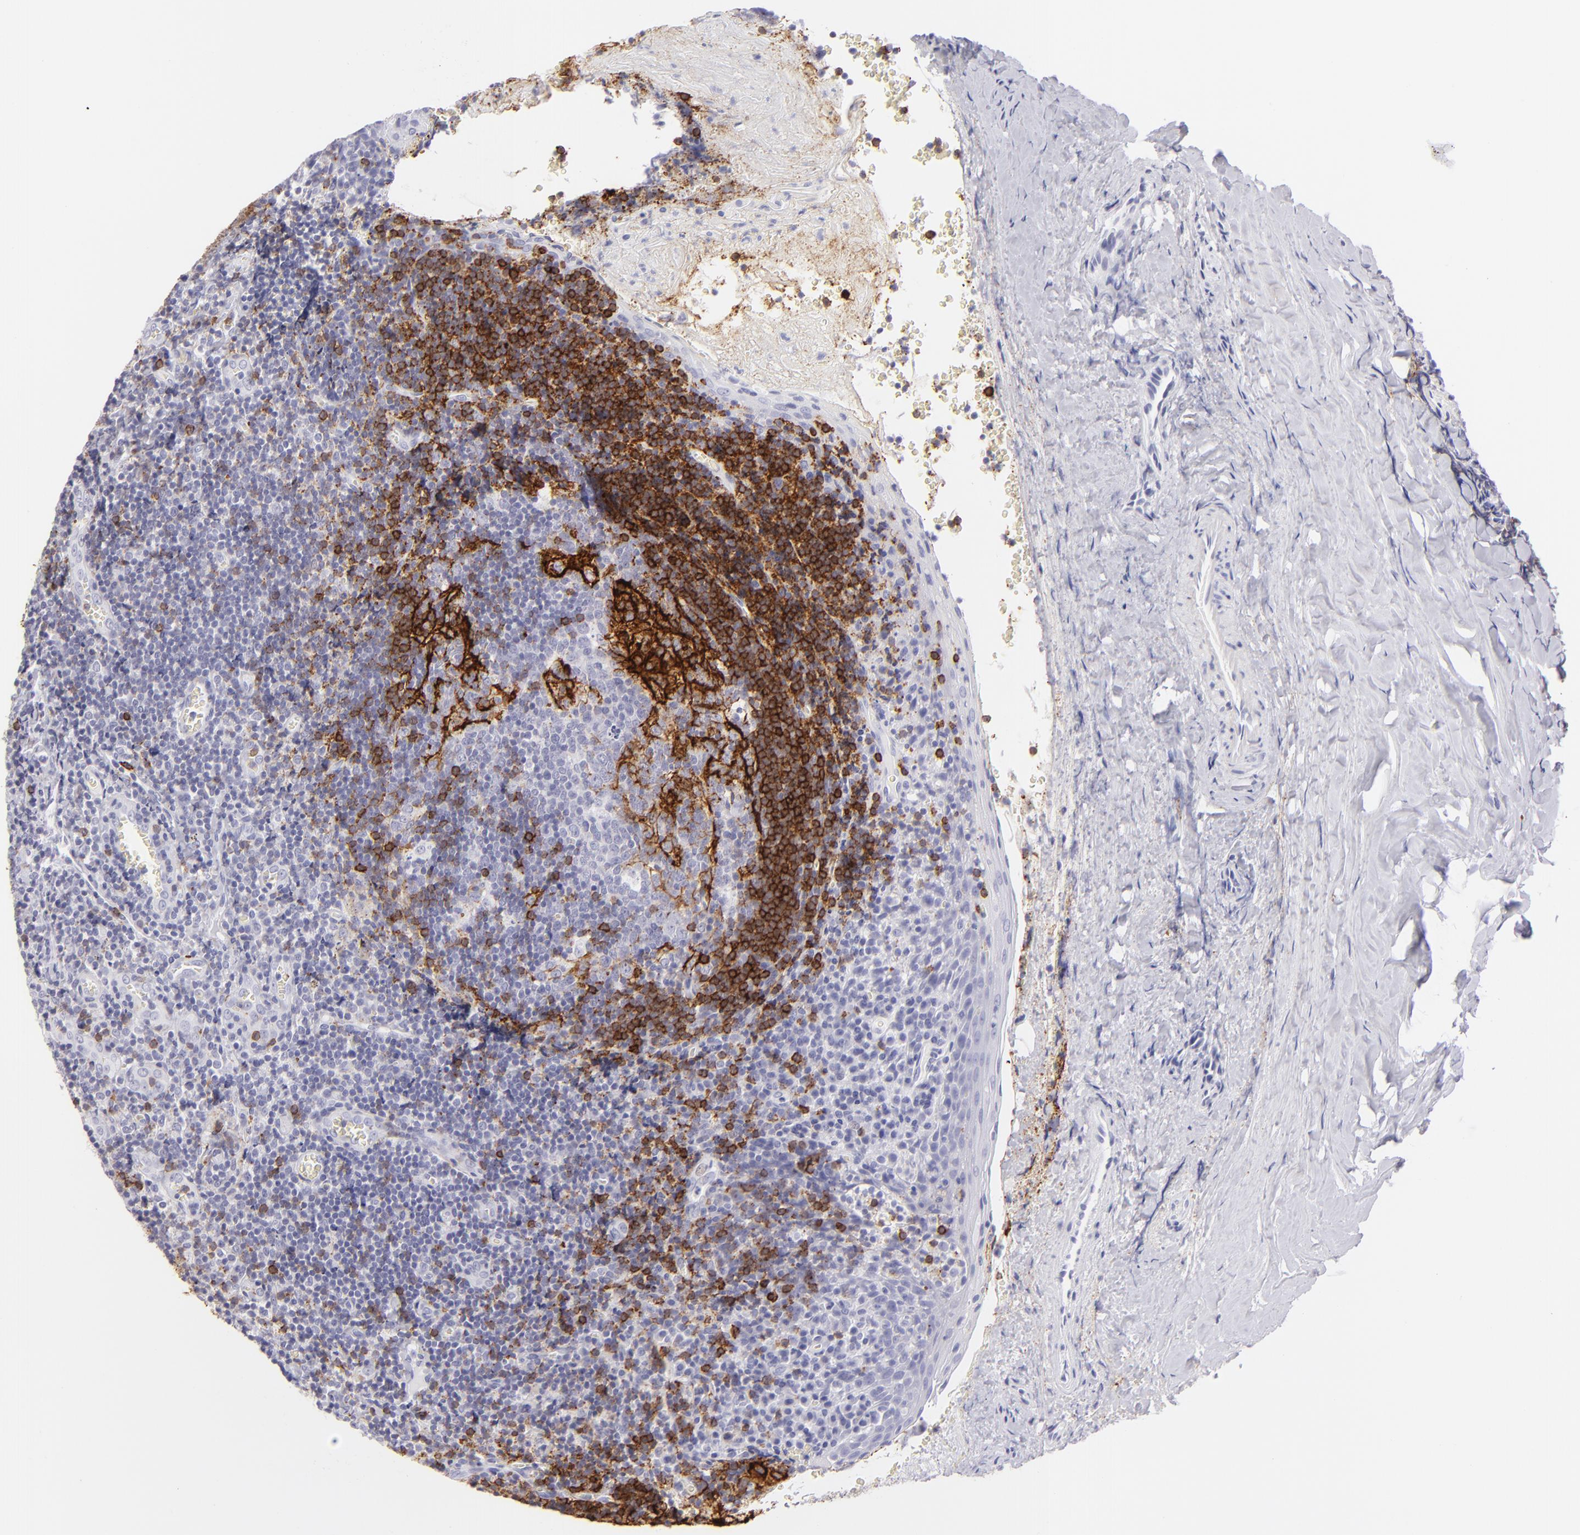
{"staining": {"intensity": "strong", "quantity": "25%-75%", "location": "cytoplasmic/membranous"}, "tissue": "tonsil", "cell_type": "Germinal center cells", "image_type": "normal", "snomed": [{"axis": "morphology", "description": "Normal tissue, NOS"}, {"axis": "topography", "description": "Tonsil"}], "caption": "An IHC image of unremarkable tissue is shown. Protein staining in brown highlights strong cytoplasmic/membranous positivity in tonsil within germinal center cells. (DAB = brown stain, brightfield microscopy at high magnification).", "gene": "FCER2", "patient": {"sex": "male", "age": 20}}